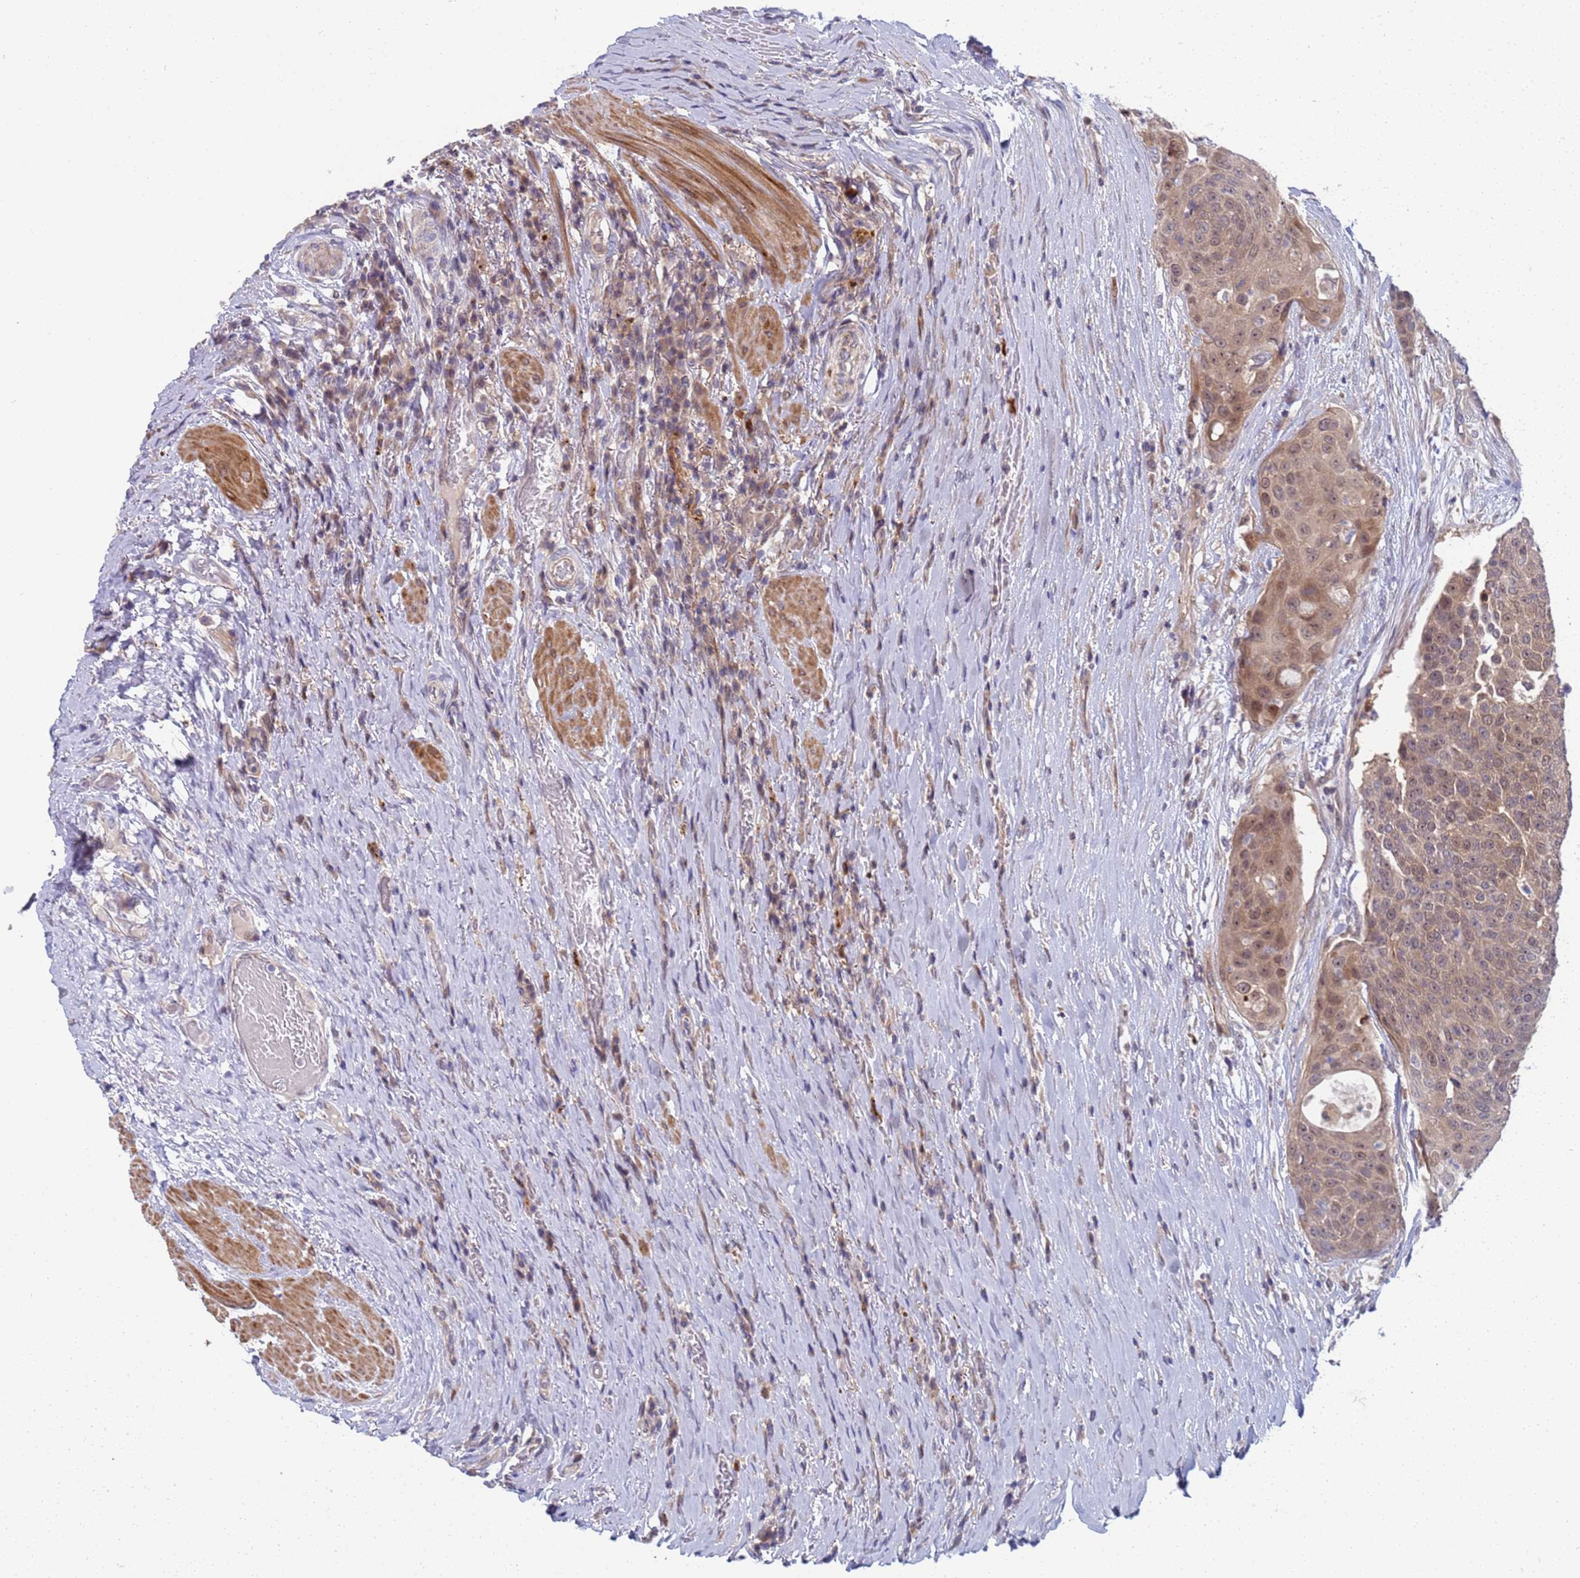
{"staining": {"intensity": "moderate", "quantity": ">75%", "location": "cytoplasmic/membranous,nuclear"}, "tissue": "urothelial cancer", "cell_type": "Tumor cells", "image_type": "cancer", "snomed": [{"axis": "morphology", "description": "Urothelial carcinoma, High grade"}, {"axis": "topography", "description": "Urinary bladder"}], "caption": "Urothelial carcinoma (high-grade) tissue shows moderate cytoplasmic/membranous and nuclear expression in approximately >75% of tumor cells The protein of interest is stained brown, and the nuclei are stained in blue (DAB IHC with brightfield microscopy, high magnification).", "gene": "ENOSF1", "patient": {"sex": "female", "age": 63}}